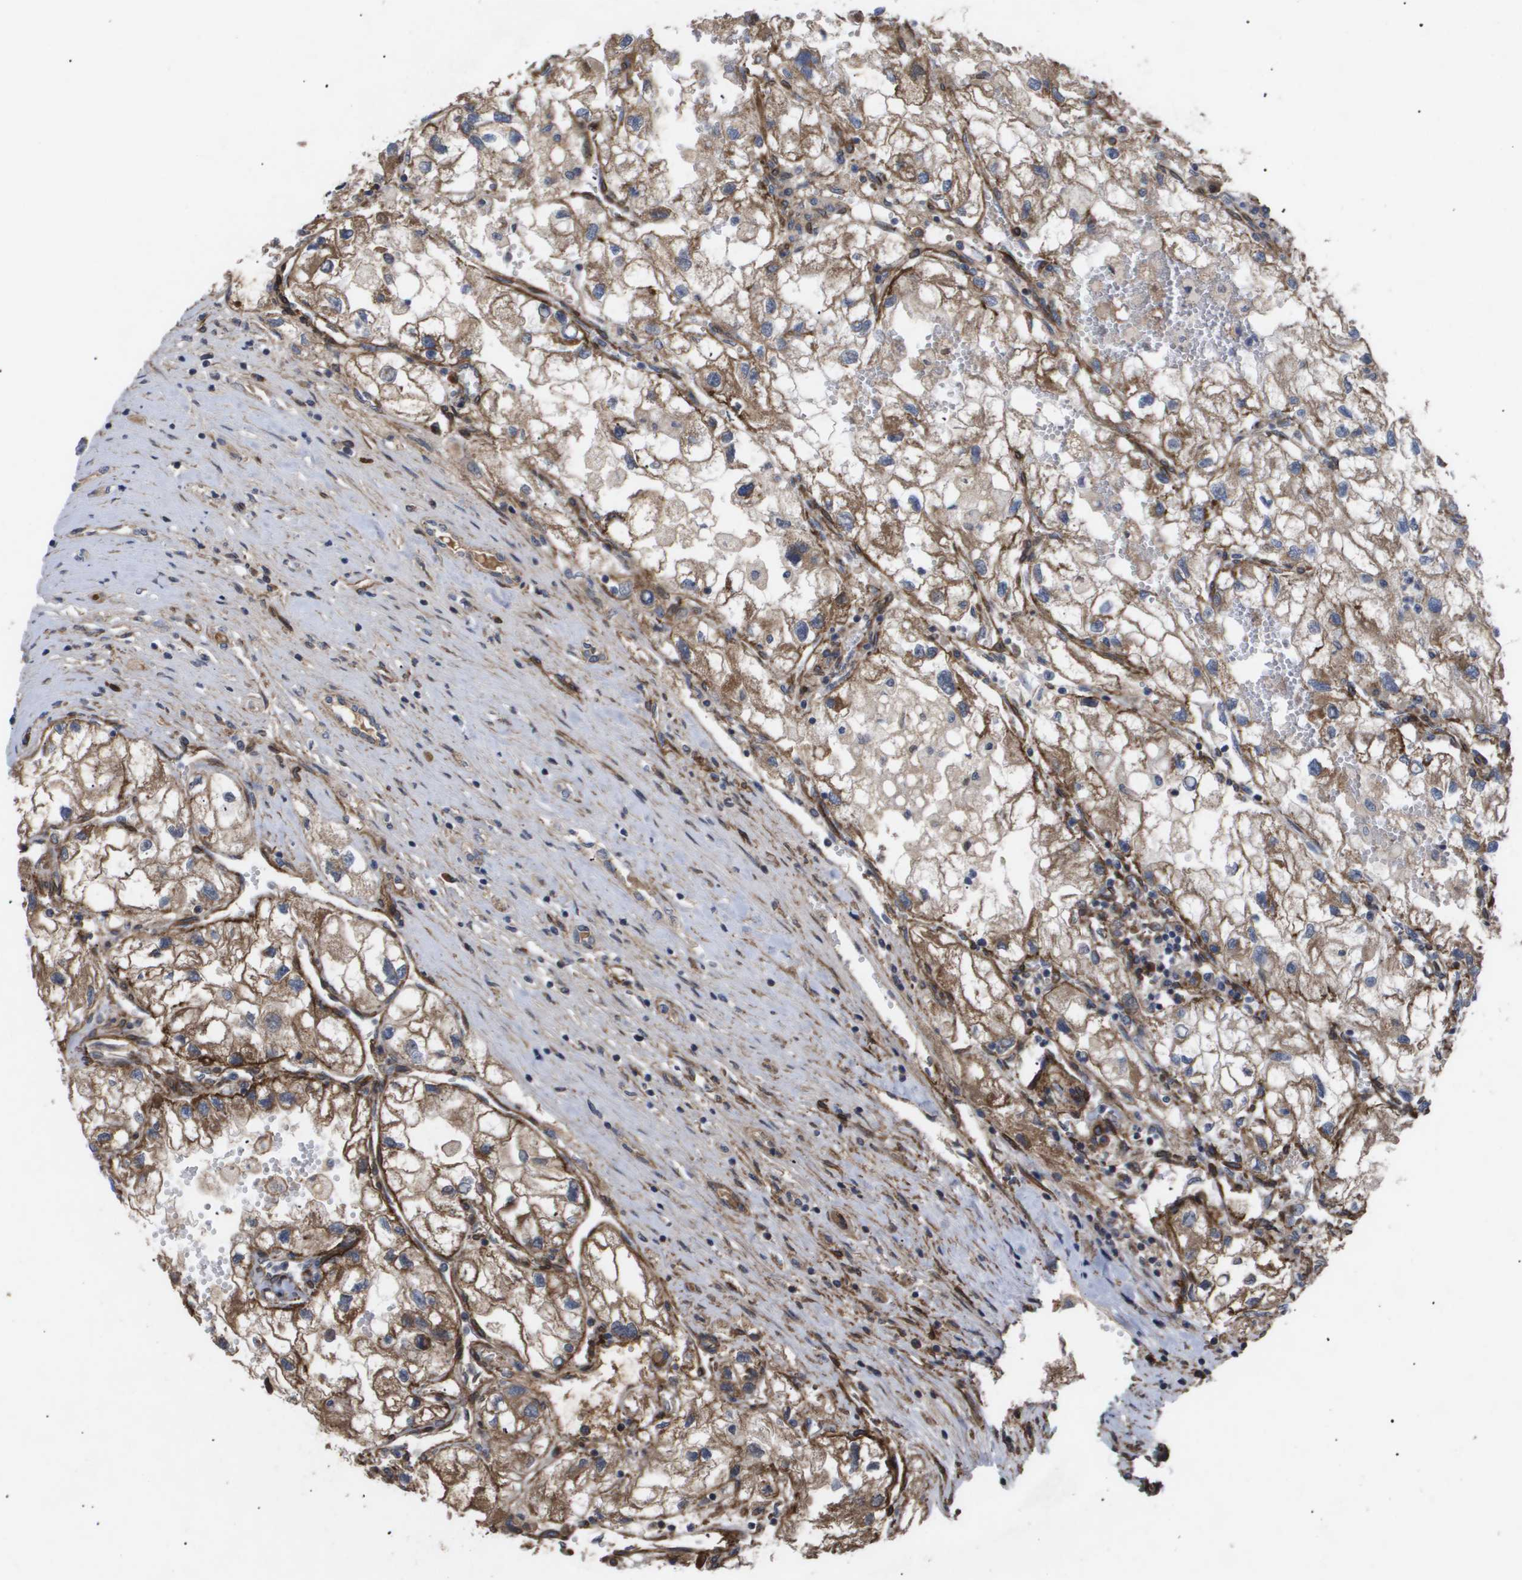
{"staining": {"intensity": "moderate", "quantity": ">75%", "location": "cytoplasmic/membranous"}, "tissue": "renal cancer", "cell_type": "Tumor cells", "image_type": "cancer", "snomed": [{"axis": "morphology", "description": "Adenocarcinoma, NOS"}, {"axis": "topography", "description": "Kidney"}], "caption": "A high-resolution histopathology image shows immunohistochemistry (IHC) staining of renal cancer (adenocarcinoma), which shows moderate cytoplasmic/membranous expression in about >75% of tumor cells.", "gene": "TNS1", "patient": {"sex": "female", "age": 70}}